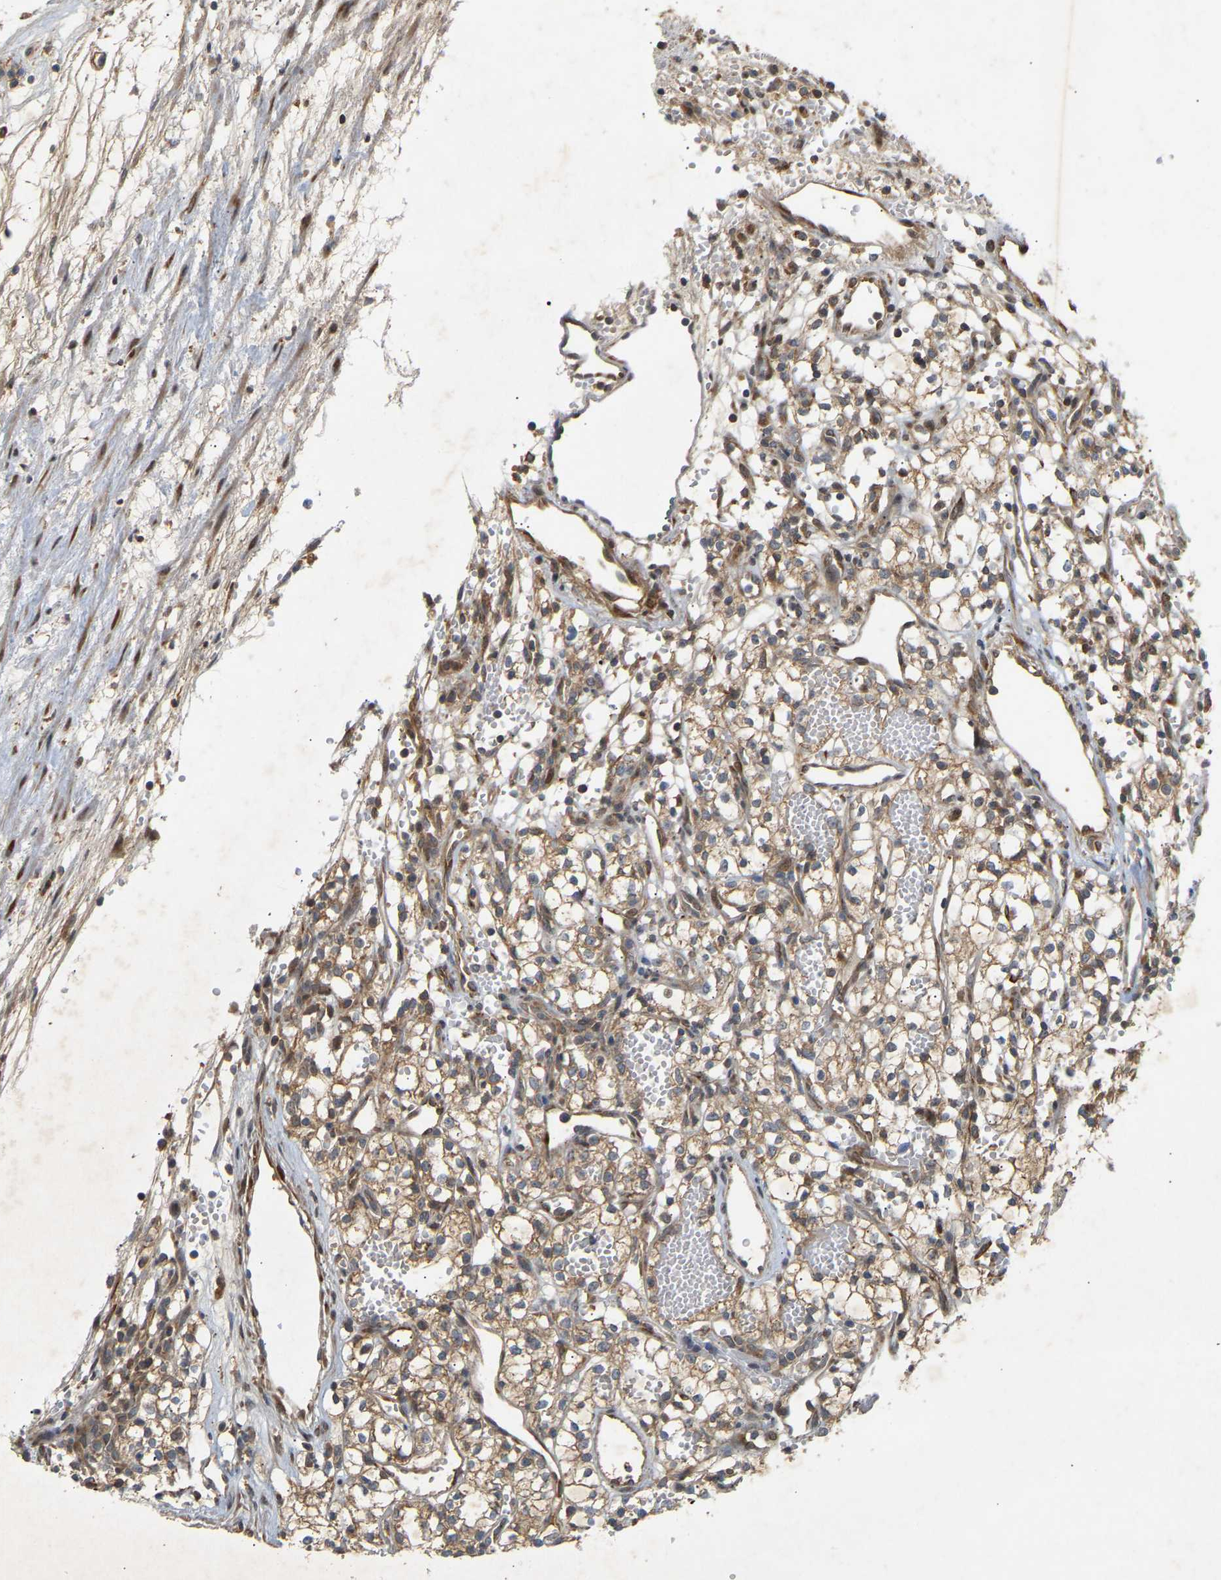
{"staining": {"intensity": "weak", "quantity": "25%-75%", "location": "cytoplasmic/membranous"}, "tissue": "renal cancer", "cell_type": "Tumor cells", "image_type": "cancer", "snomed": [{"axis": "morphology", "description": "Adenocarcinoma, NOS"}, {"axis": "topography", "description": "Kidney"}], "caption": "Adenocarcinoma (renal) stained with DAB (3,3'-diaminobenzidine) immunohistochemistry (IHC) demonstrates low levels of weak cytoplasmic/membranous positivity in approximately 25%-75% of tumor cells.", "gene": "PTCD1", "patient": {"sex": "male", "age": 59}}